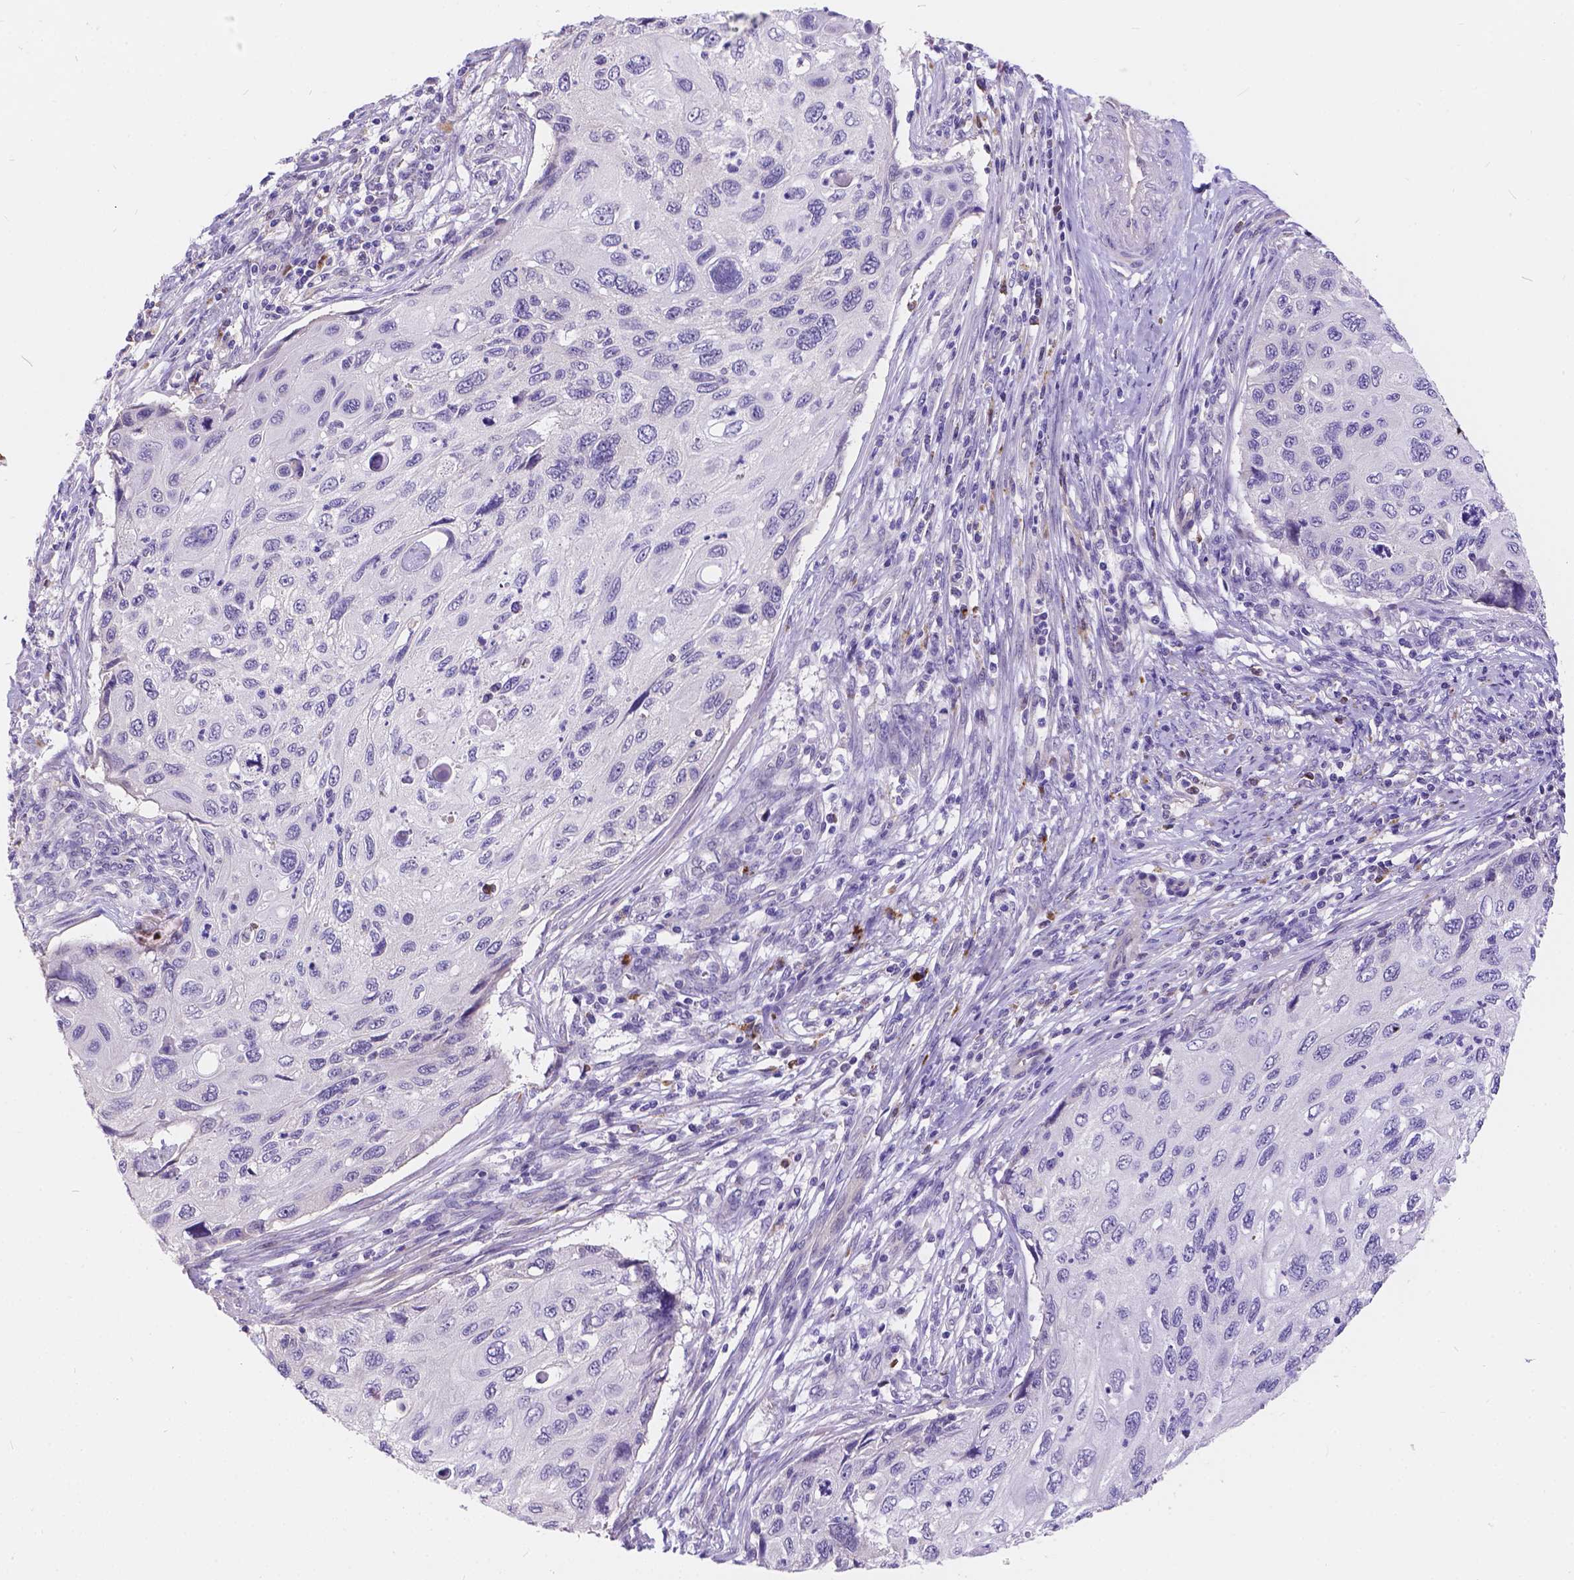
{"staining": {"intensity": "negative", "quantity": "none", "location": "none"}, "tissue": "cervical cancer", "cell_type": "Tumor cells", "image_type": "cancer", "snomed": [{"axis": "morphology", "description": "Squamous cell carcinoma, NOS"}, {"axis": "topography", "description": "Cervix"}], "caption": "Cervical cancer stained for a protein using immunohistochemistry demonstrates no positivity tumor cells.", "gene": "DLEC1", "patient": {"sex": "female", "age": 70}}